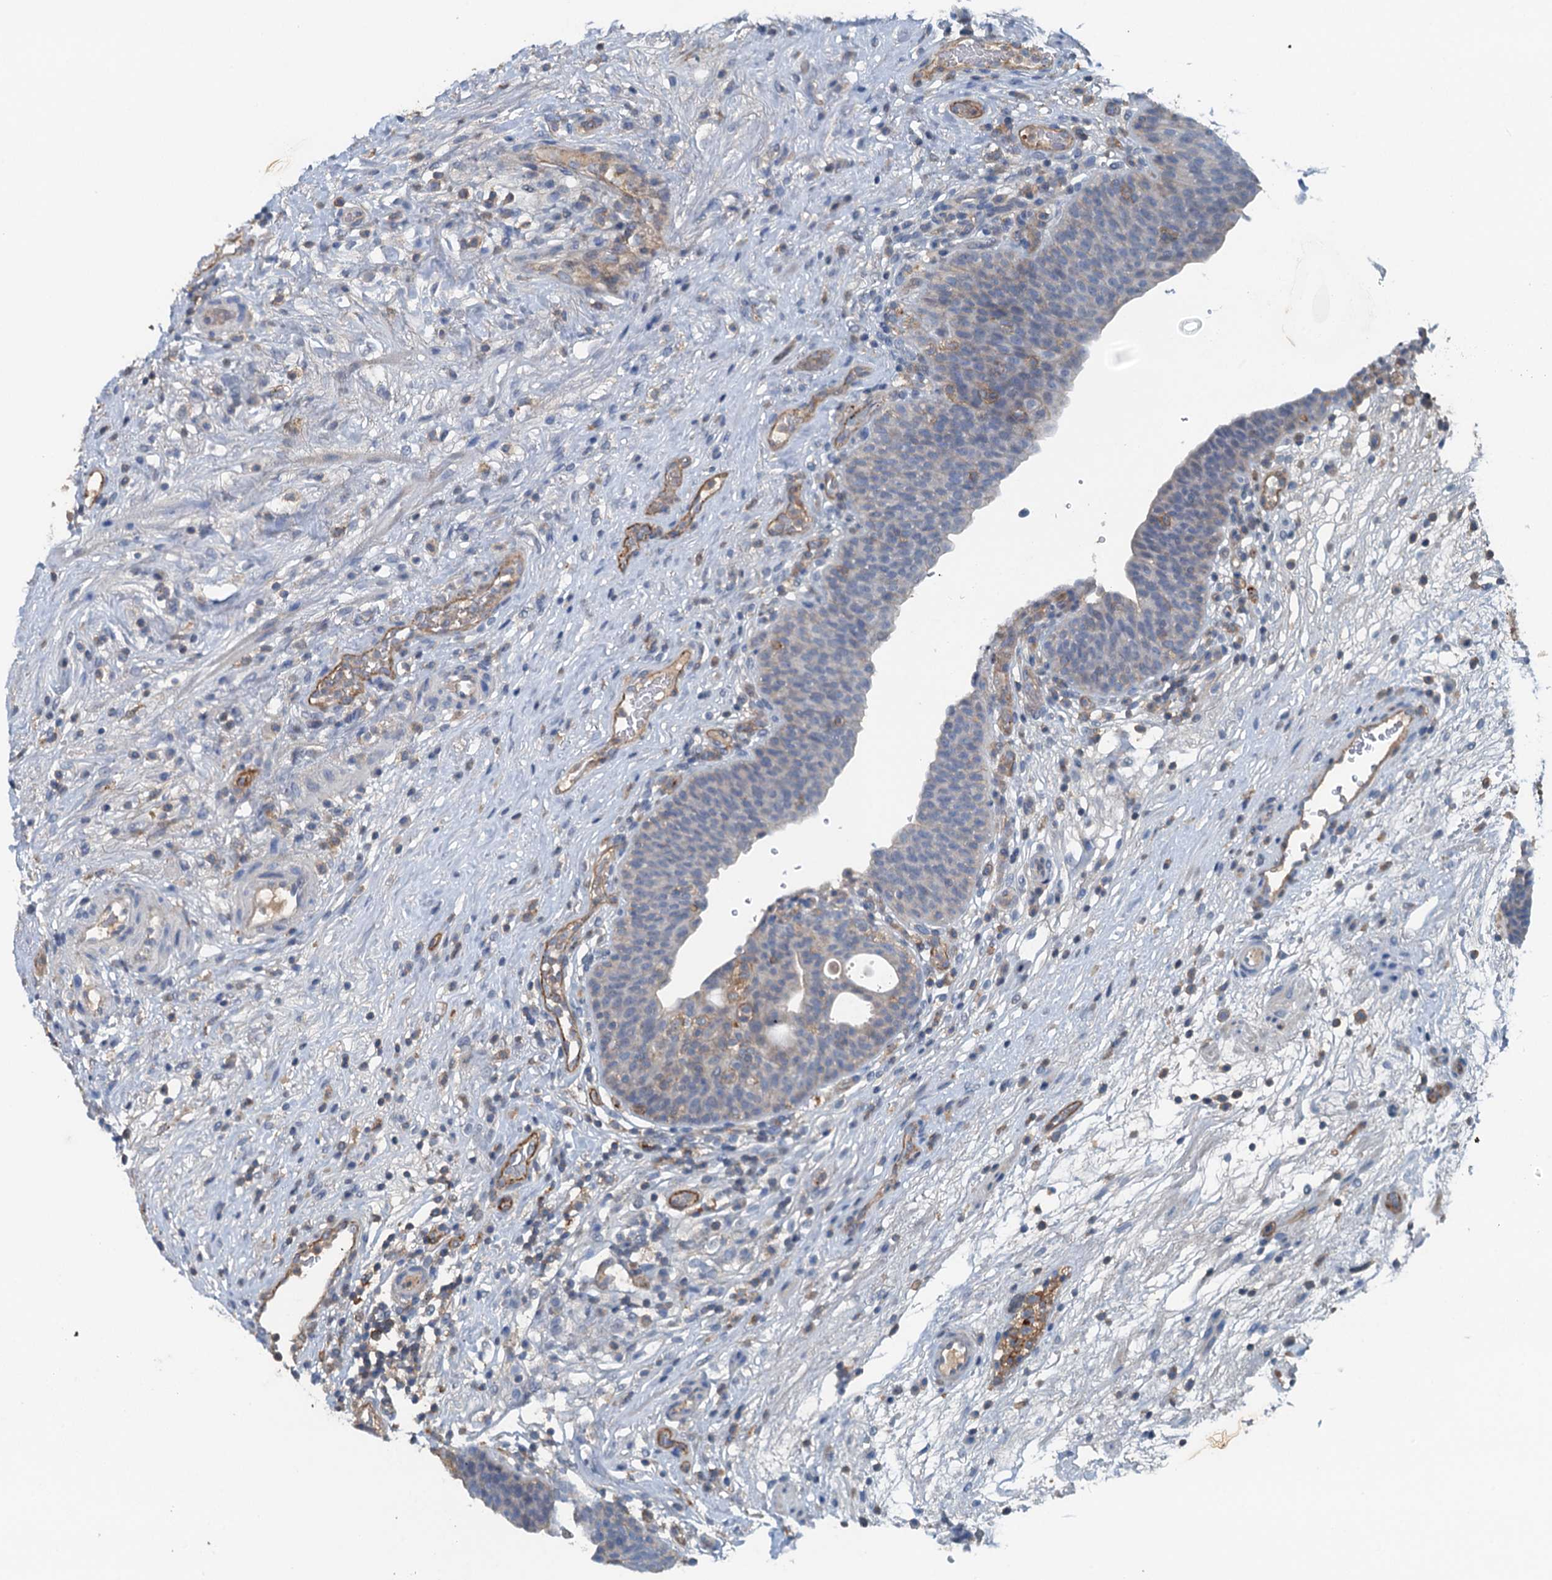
{"staining": {"intensity": "negative", "quantity": "none", "location": "none"}, "tissue": "urinary bladder", "cell_type": "Urothelial cells", "image_type": "normal", "snomed": [{"axis": "morphology", "description": "Normal tissue, NOS"}, {"axis": "topography", "description": "Urinary bladder"}], "caption": "A photomicrograph of human urinary bladder is negative for staining in urothelial cells. The staining is performed using DAB brown chromogen with nuclei counter-stained in using hematoxylin.", "gene": "THAP10", "patient": {"sex": "male", "age": 71}}